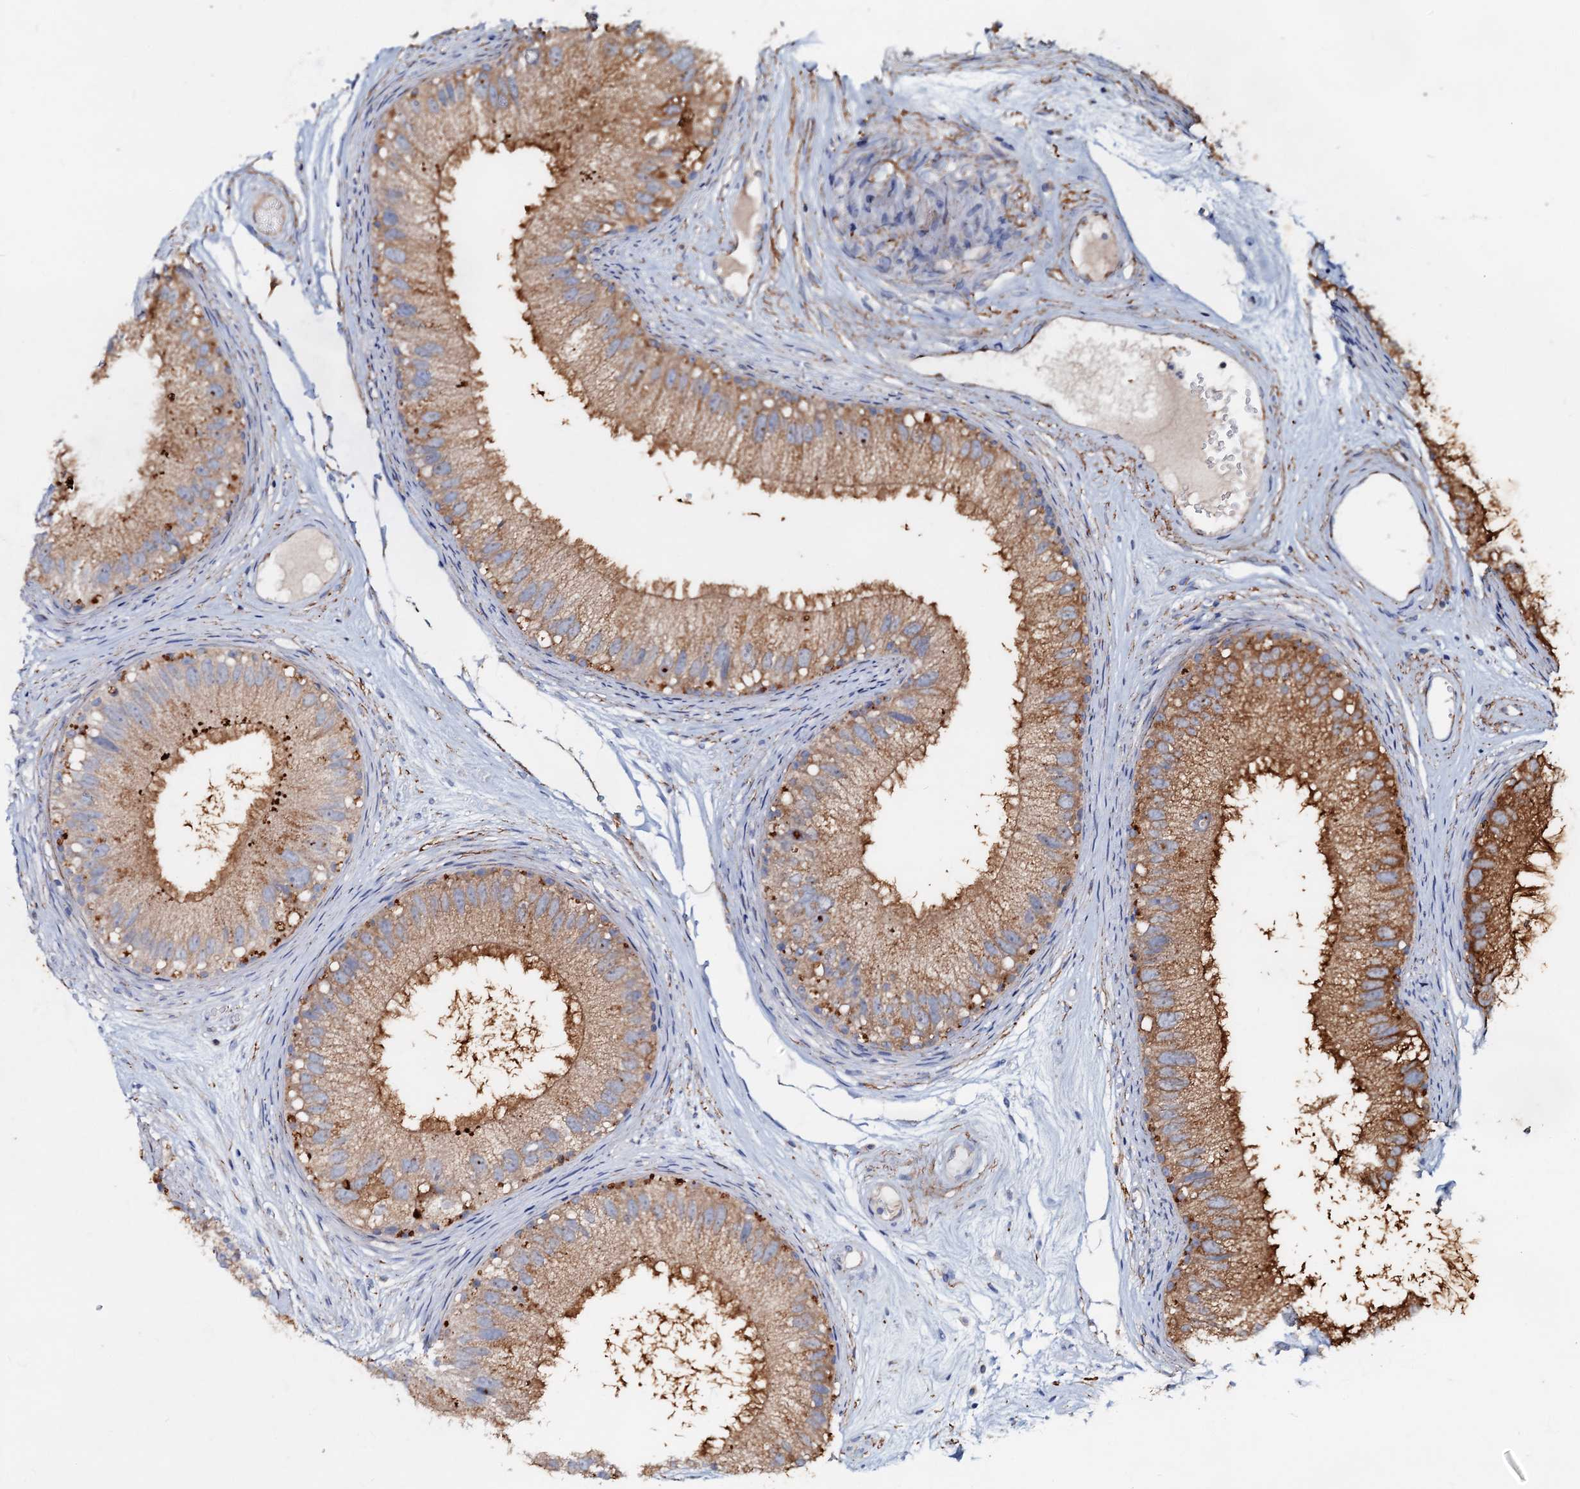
{"staining": {"intensity": "strong", "quantity": ">75%", "location": "cytoplasmic/membranous"}, "tissue": "epididymis", "cell_type": "Glandular cells", "image_type": "normal", "snomed": [{"axis": "morphology", "description": "Normal tissue, NOS"}, {"axis": "topography", "description": "Epididymis"}], "caption": "Protein analysis of benign epididymis exhibits strong cytoplasmic/membranous staining in approximately >75% of glandular cells. The staining was performed using DAB to visualize the protein expression in brown, while the nuclei were stained in blue with hematoxylin (Magnification: 20x).", "gene": "MANSC4", "patient": {"sex": "male", "age": 77}}